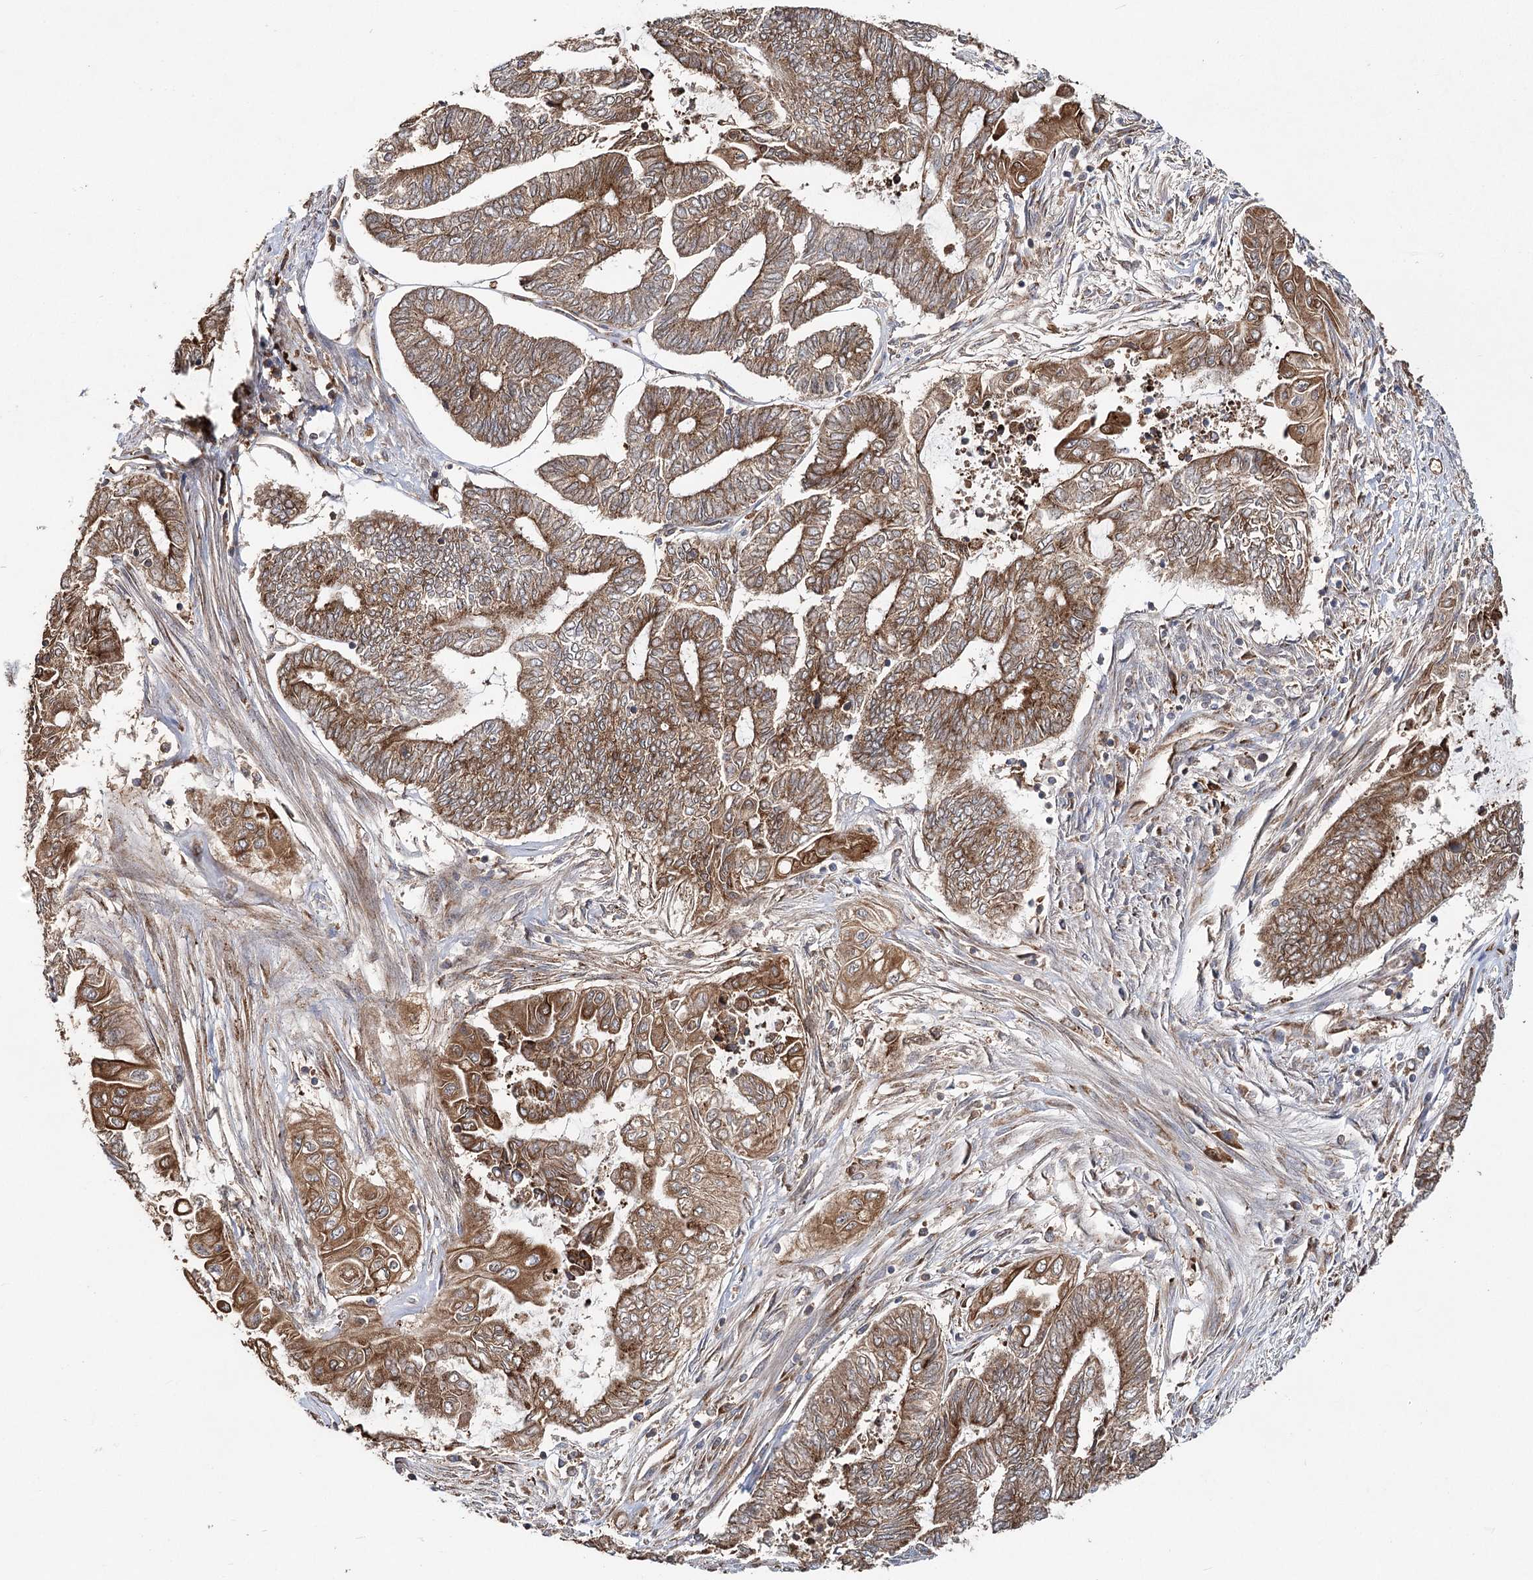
{"staining": {"intensity": "strong", "quantity": ">75%", "location": "cytoplasmic/membranous"}, "tissue": "endometrial cancer", "cell_type": "Tumor cells", "image_type": "cancer", "snomed": [{"axis": "morphology", "description": "Adenocarcinoma, NOS"}, {"axis": "topography", "description": "Uterus"}, {"axis": "topography", "description": "Endometrium"}], "caption": "A brown stain highlights strong cytoplasmic/membranous expression of a protein in adenocarcinoma (endometrial) tumor cells.", "gene": "DNAJB14", "patient": {"sex": "female", "age": 70}}